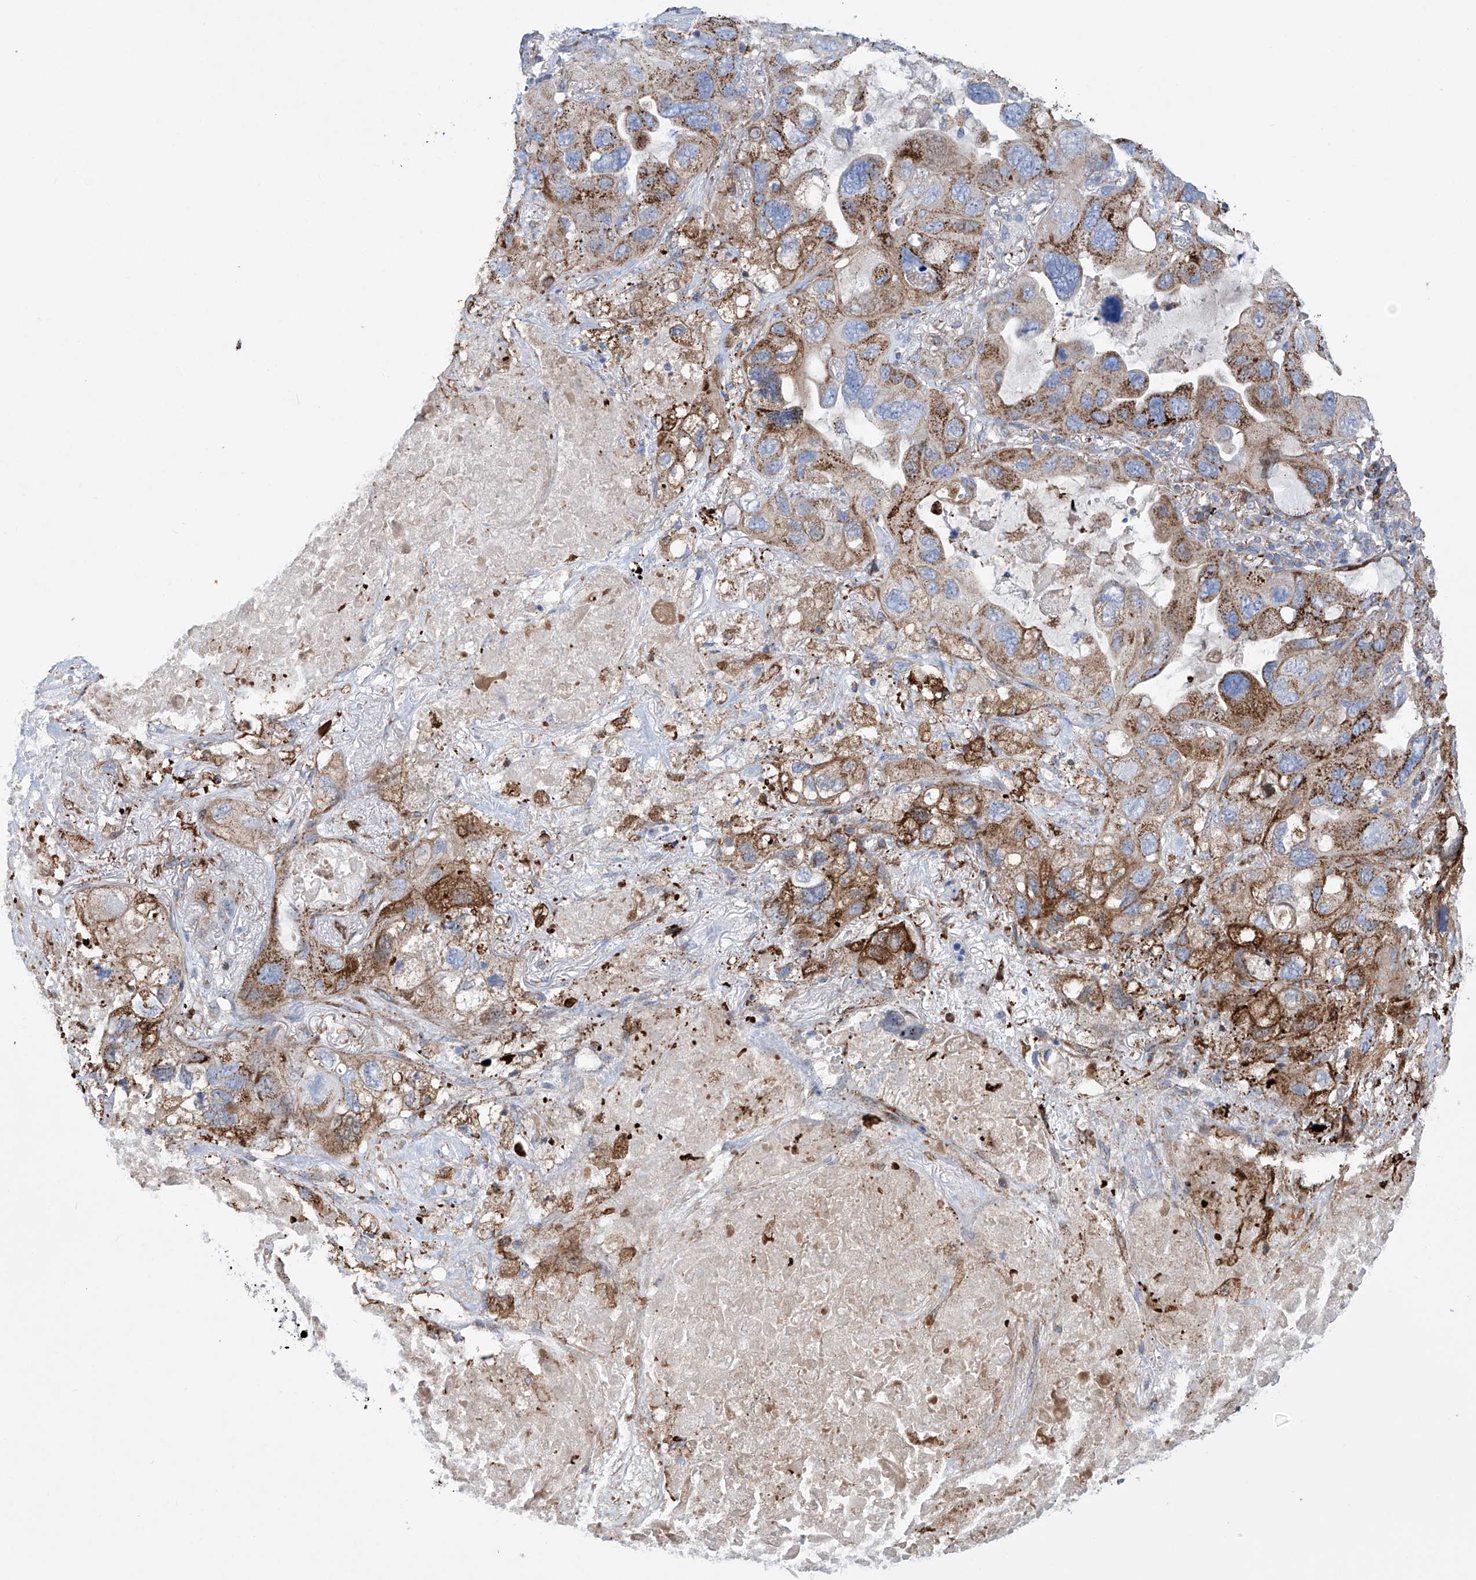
{"staining": {"intensity": "moderate", "quantity": ">75%", "location": "cytoplasmic/membranous"}, "tissue": "lung cancer", "cell_type": "Tumor cells", "image_type": "cancer", "snomed": [{"axis": "morphology", "description": "Squamous cell carcinoma, NOS"}, {"axis": "topography", "description": "Lung"}], "caption": "IHC image of human lung cancer (squamous cell carcinoma) stained for a protein (brown), which demonstrates medium levels of moderate cytoplasmic/membranous expression in about >75% of tumor cells.", "gene": "ALDH6A1", "patient": {"sex": "female", "age": 73}}